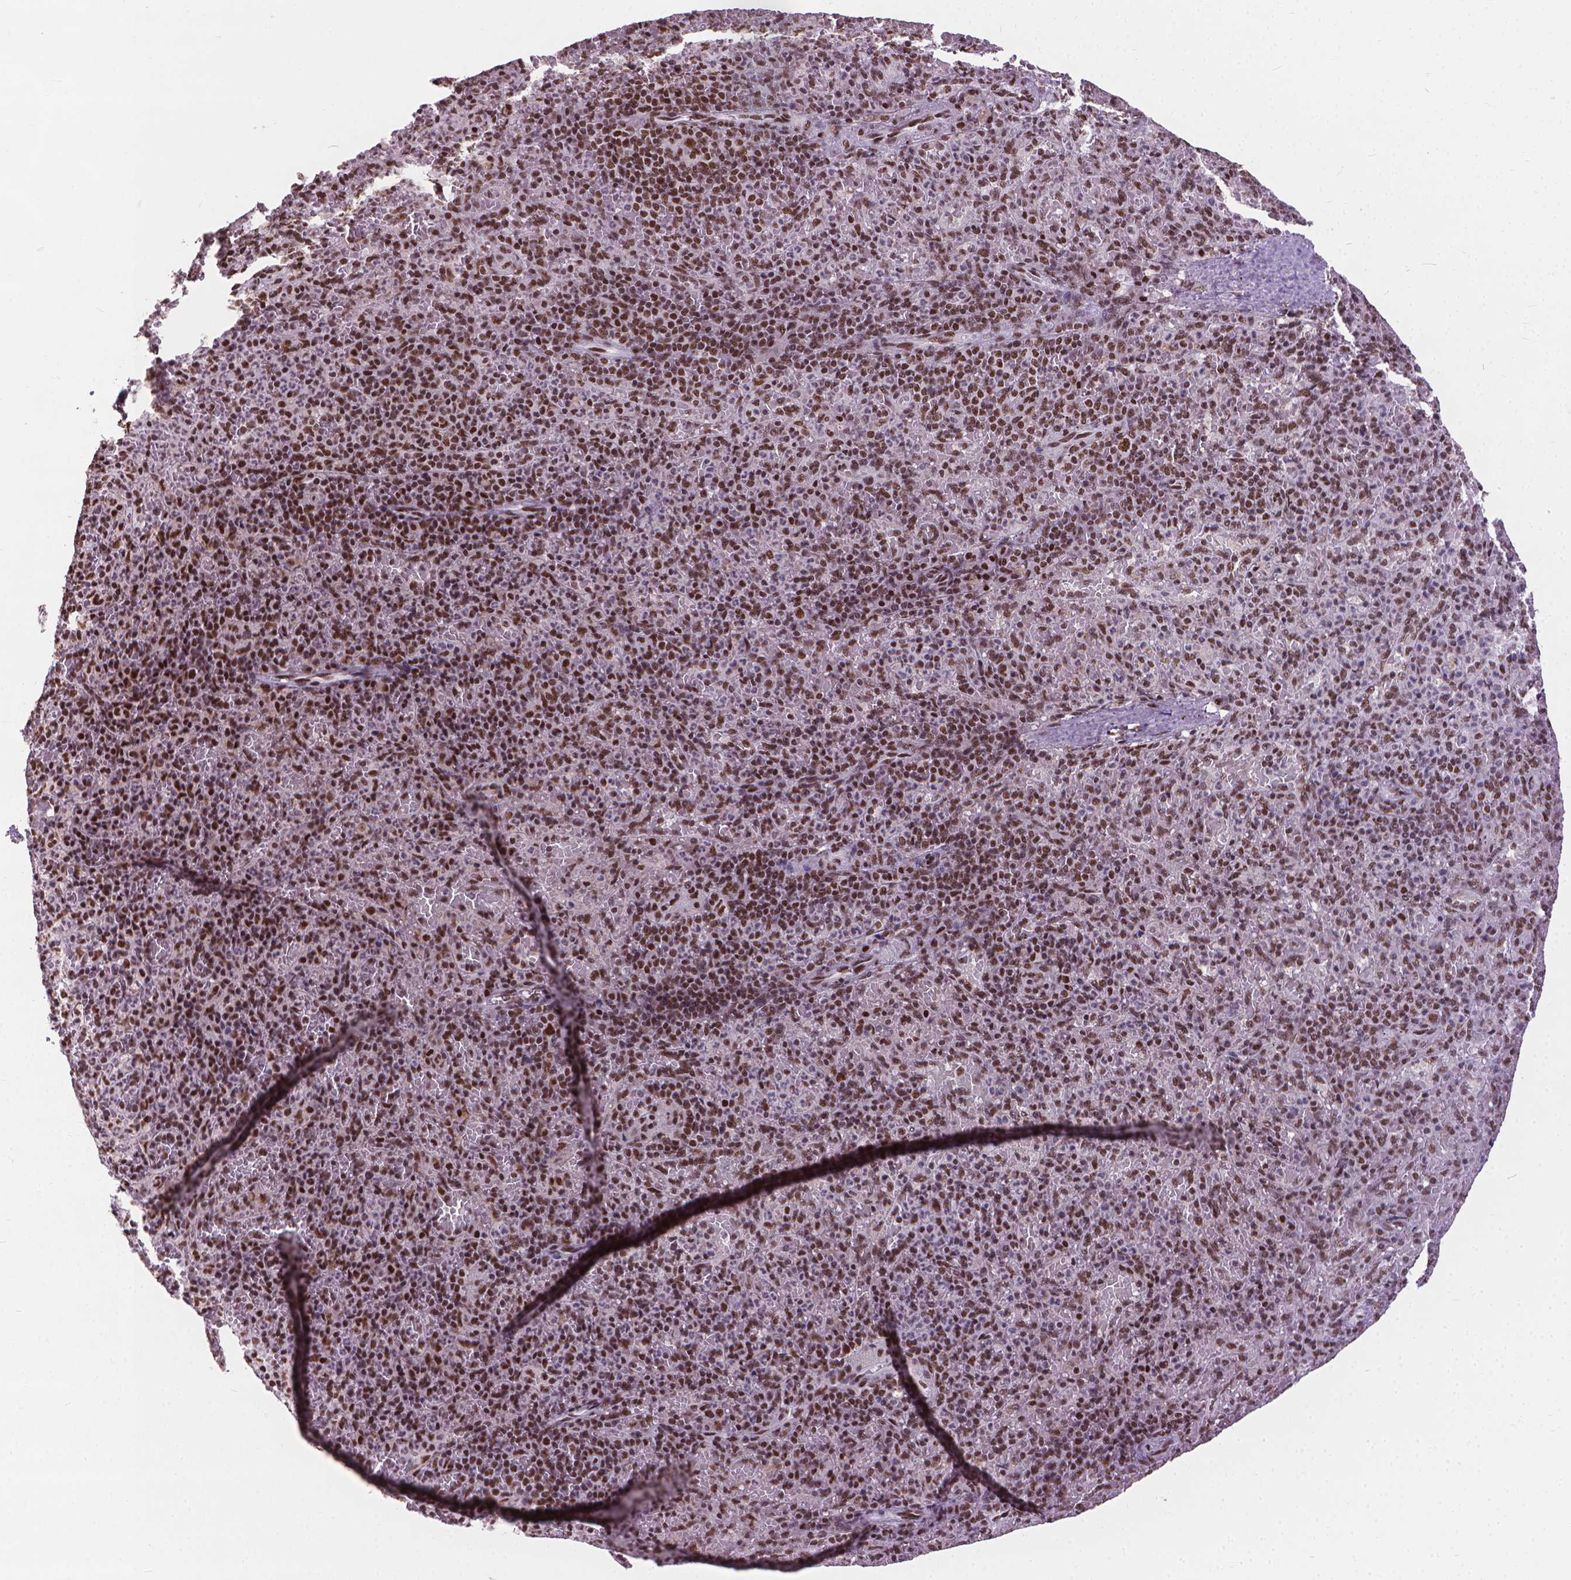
{"staining": {"intensity": "moderate", "quantity": ">75%", "location": "nuclear"}, "tissue": "spleen", "cell_type": "Cells in red pulp", "image_type": "normal", "snomed": [{"axis": "morphology", "description": "Normal tissue, NOS"}, {"axis": "topography", "description": "Spleen"}], "caption": "A micrograph showing moderate nuclear positivity in about >75% of cells in red pulp in normal spleen, as visualized by brown immunohistochemical staining.", "gene": "AKAP8", "patient": {"sex": "female", "age": 74}}